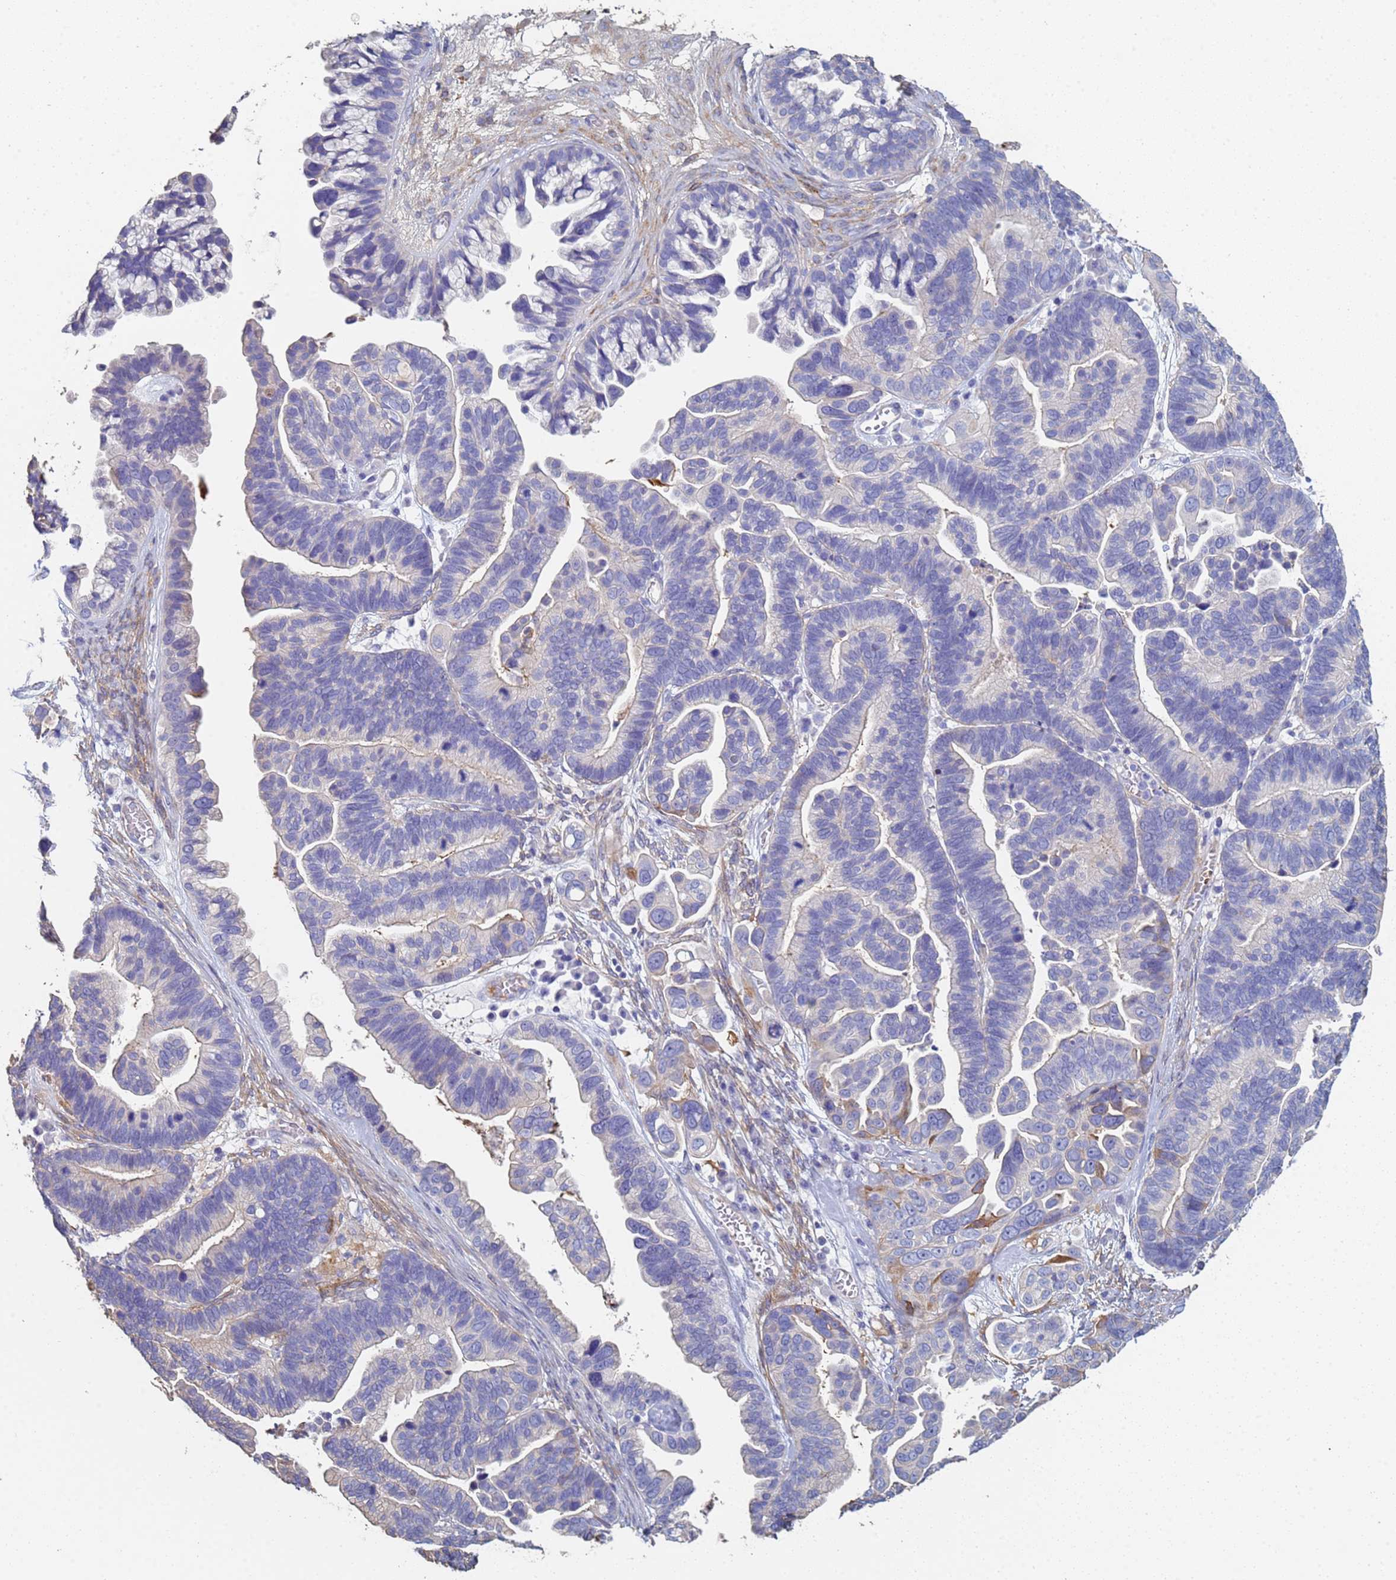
{"staining": {"intensity": "negative", "quantity": "none", "location": "none"}, "tissue": "ovarian cancer", "cell_type": "Tumor cells", "image_type": "cancer", "snomed": [{"axis": "morphology", "description": "Cystadenocarcinoma, serous, NOS"}, {"axis": "topography", "description": "Ovary"}], "caption": "Immunohistochemical staining of ovarian cancer (serous cystadenocarcinoma) exhibits no significant positivity in tumor cells.", "gene": "ABCA8", "patient": {"sex": "female", "age": 56}}